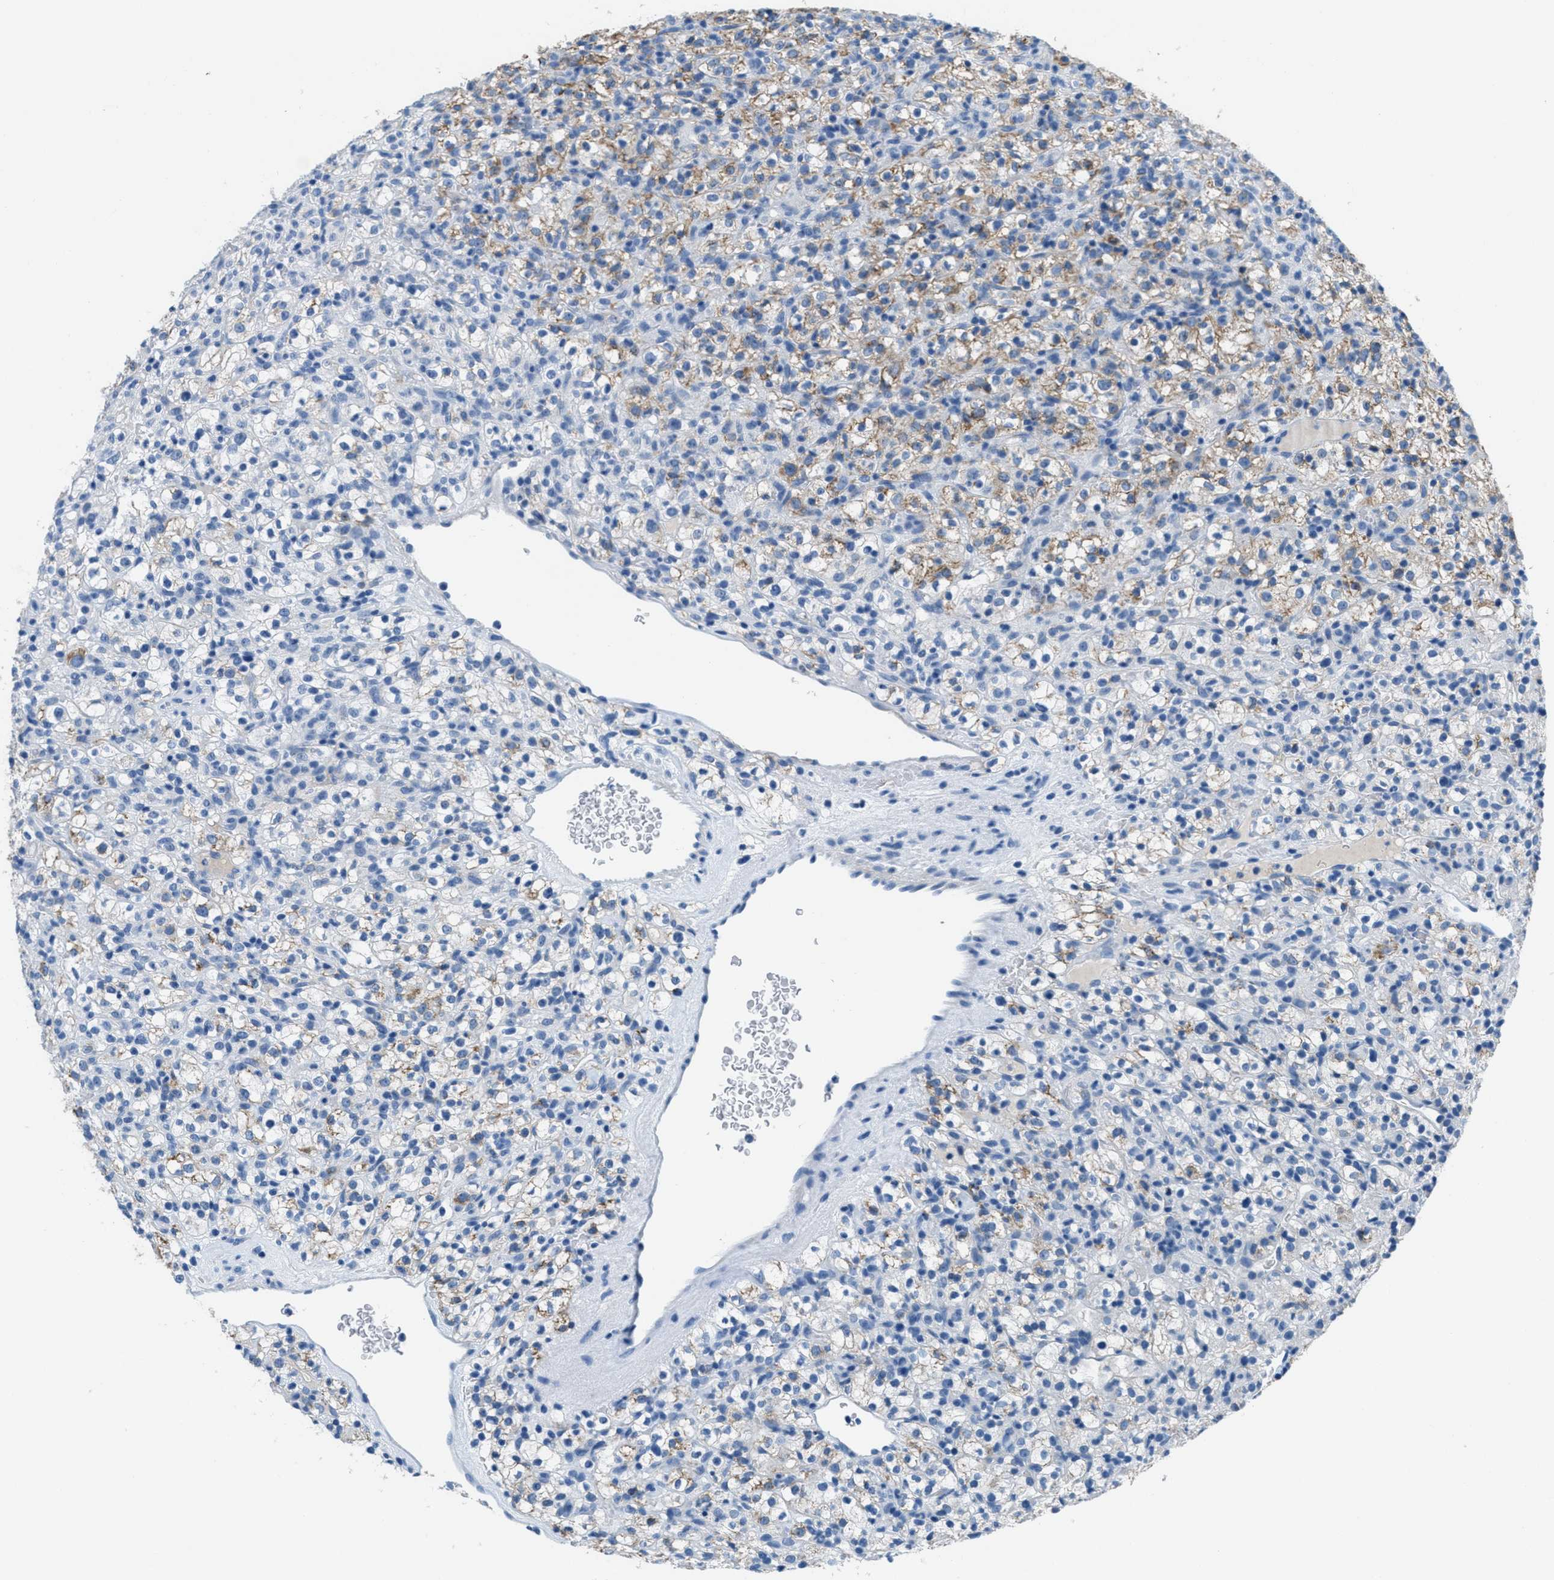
{"staining": {"intensity": "moderate", "quantity": "<25%", "location": "cytoplasmic/membranous"}, "tissue": "renal cancer", "cell_type": "Tumor cells", "image_type": "cancer", "snomed": [{"axis": "morphology", "description": "Normal tissue, NOS"}, {"axis": "morphology", "description": "Adenocarcinoma, NOS"}, {"axis": "topography", "description": "Kidney"}], "caption": "Protein positivity by IHC reveals moderate cytoplasmic/membranous expression in about <25% of tumor cells in renal cancer. The staining is performed using DAB brown chromogen to label protein expression. The nuclei are counter-stained blue using hematoxylin.", "gene": "MGARP", "patient": {"sex": "female", "age": 72}}